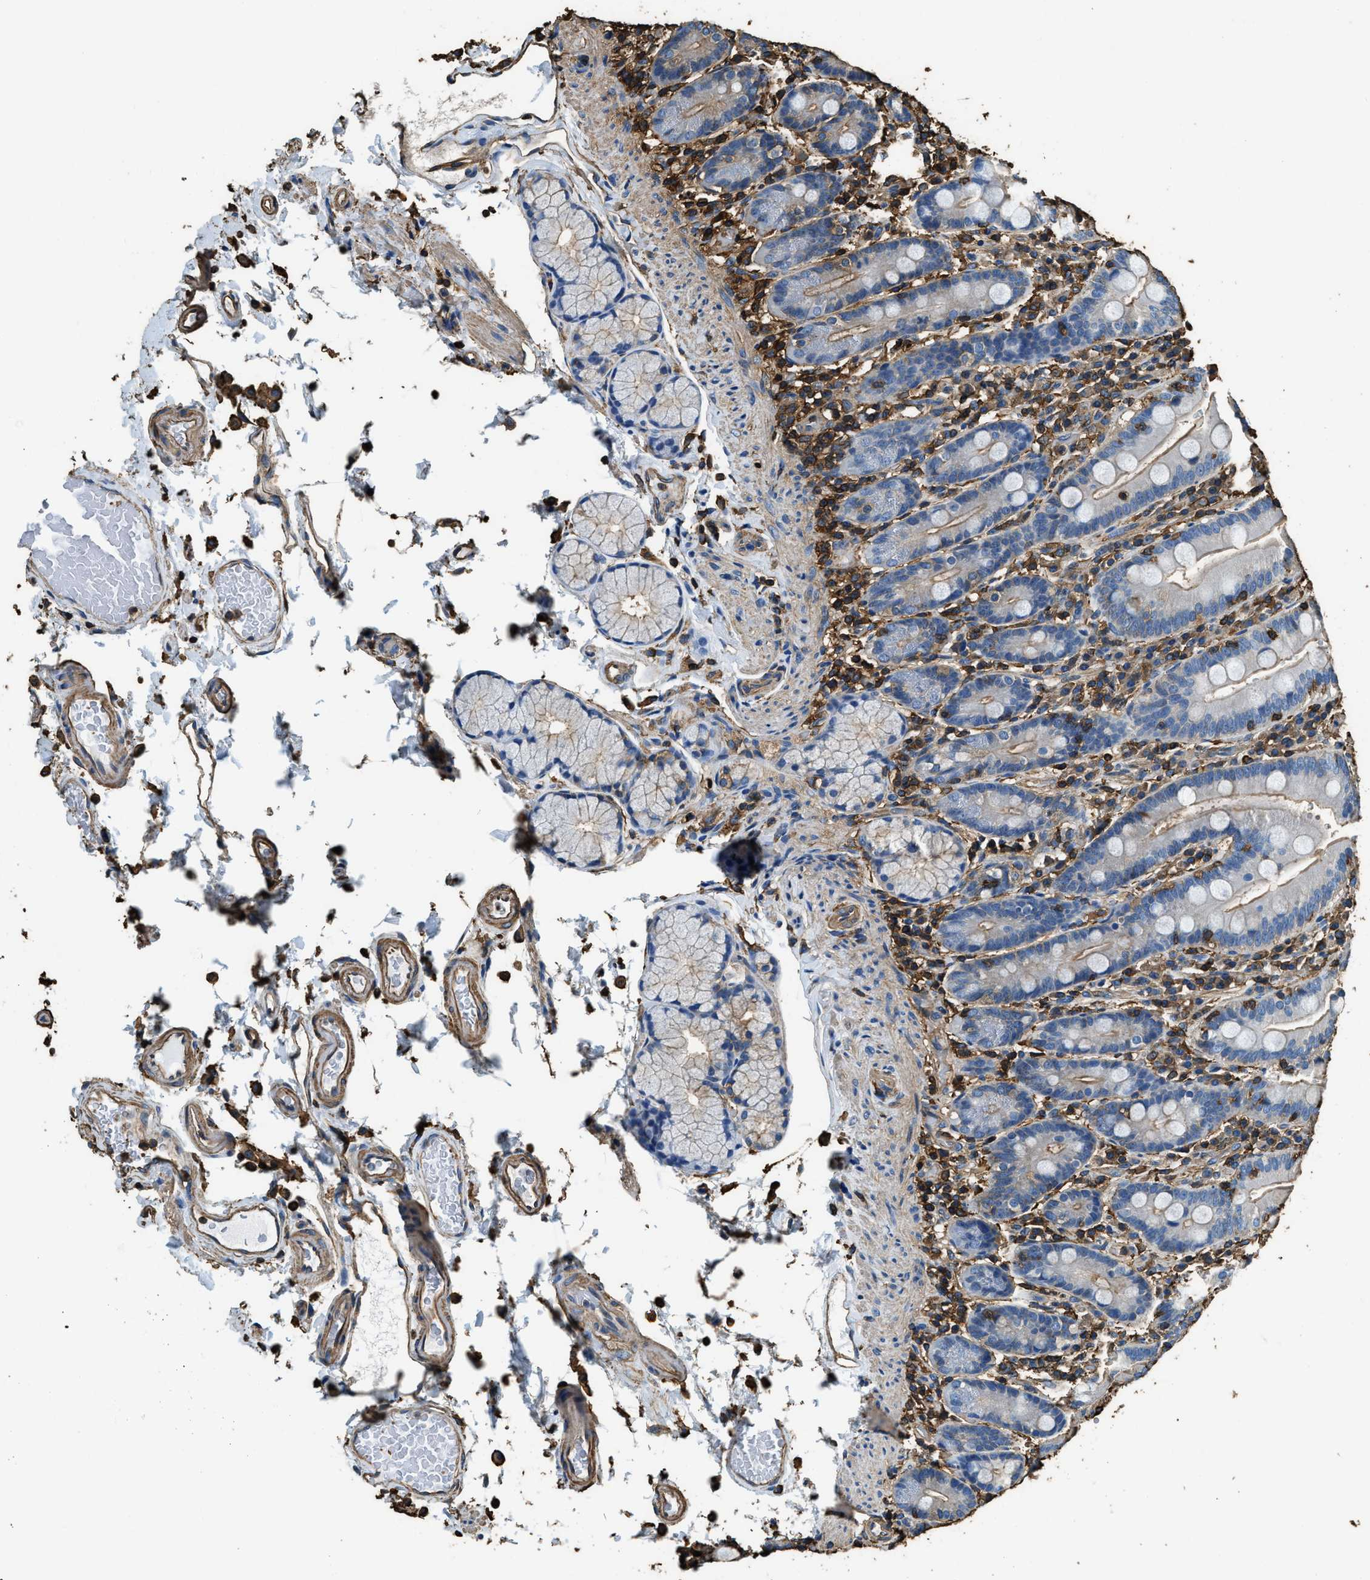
{"staining": {"intensity": "moderate", "quantity": "25%-75%", "location": "cytoplasmic/membranous"}, "tissue": "duodenum", "cell_type": "Glandular cells", "image_type": "normal", "snomed": [{"axis": "morphology", "description": "Normal tissue, NOS"}, {"axis": "topography", "description": "Small intestine, NOS"}], "caption": "Duodenum stained for a protein (brown) exhibits moderate cytoplasmic/membranous positive expression in approximately 25%-75% of glandular cells.", "gene": "ACCS", "patient": {"sex": "female", "age": 71}}